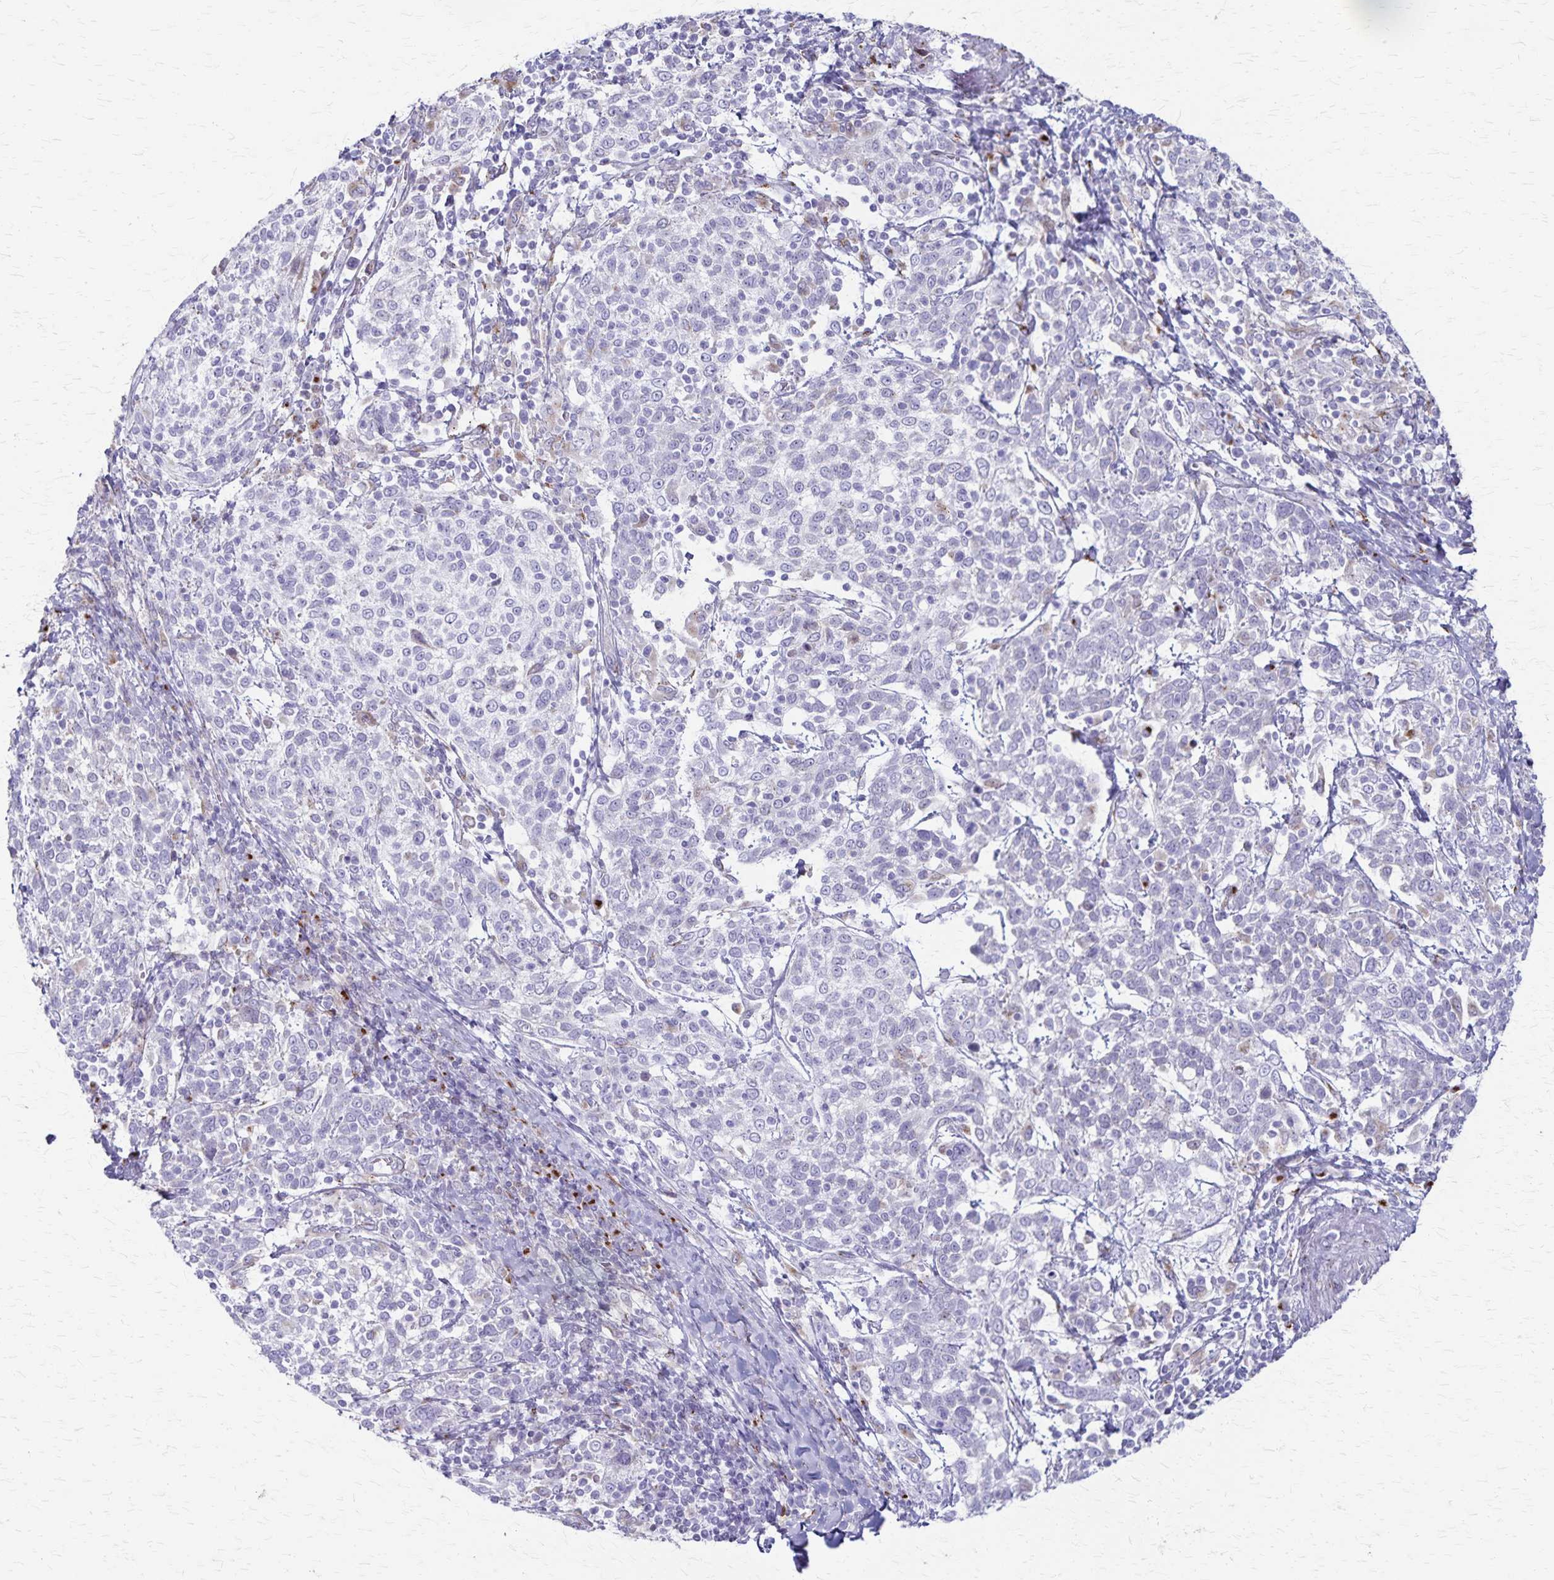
{"staining": {"intensity": "negative", "quantity": "none", "location": "none"}, "tissue": "cervical cancer", "cell_type": "Tumor cells", "image_type": "cancer", "snomed": [{"axis": "morphology", "description": "Squamous cell carcinoma, NOS"}, {"axis": "topography", "description": "Cervix"}], "caption": "Immunohistochemical staining of human cervical cancer shows no significant staining in tumor cells.", "gene": "MCFD2", "patient": {"sex": "female", "age": 61}}